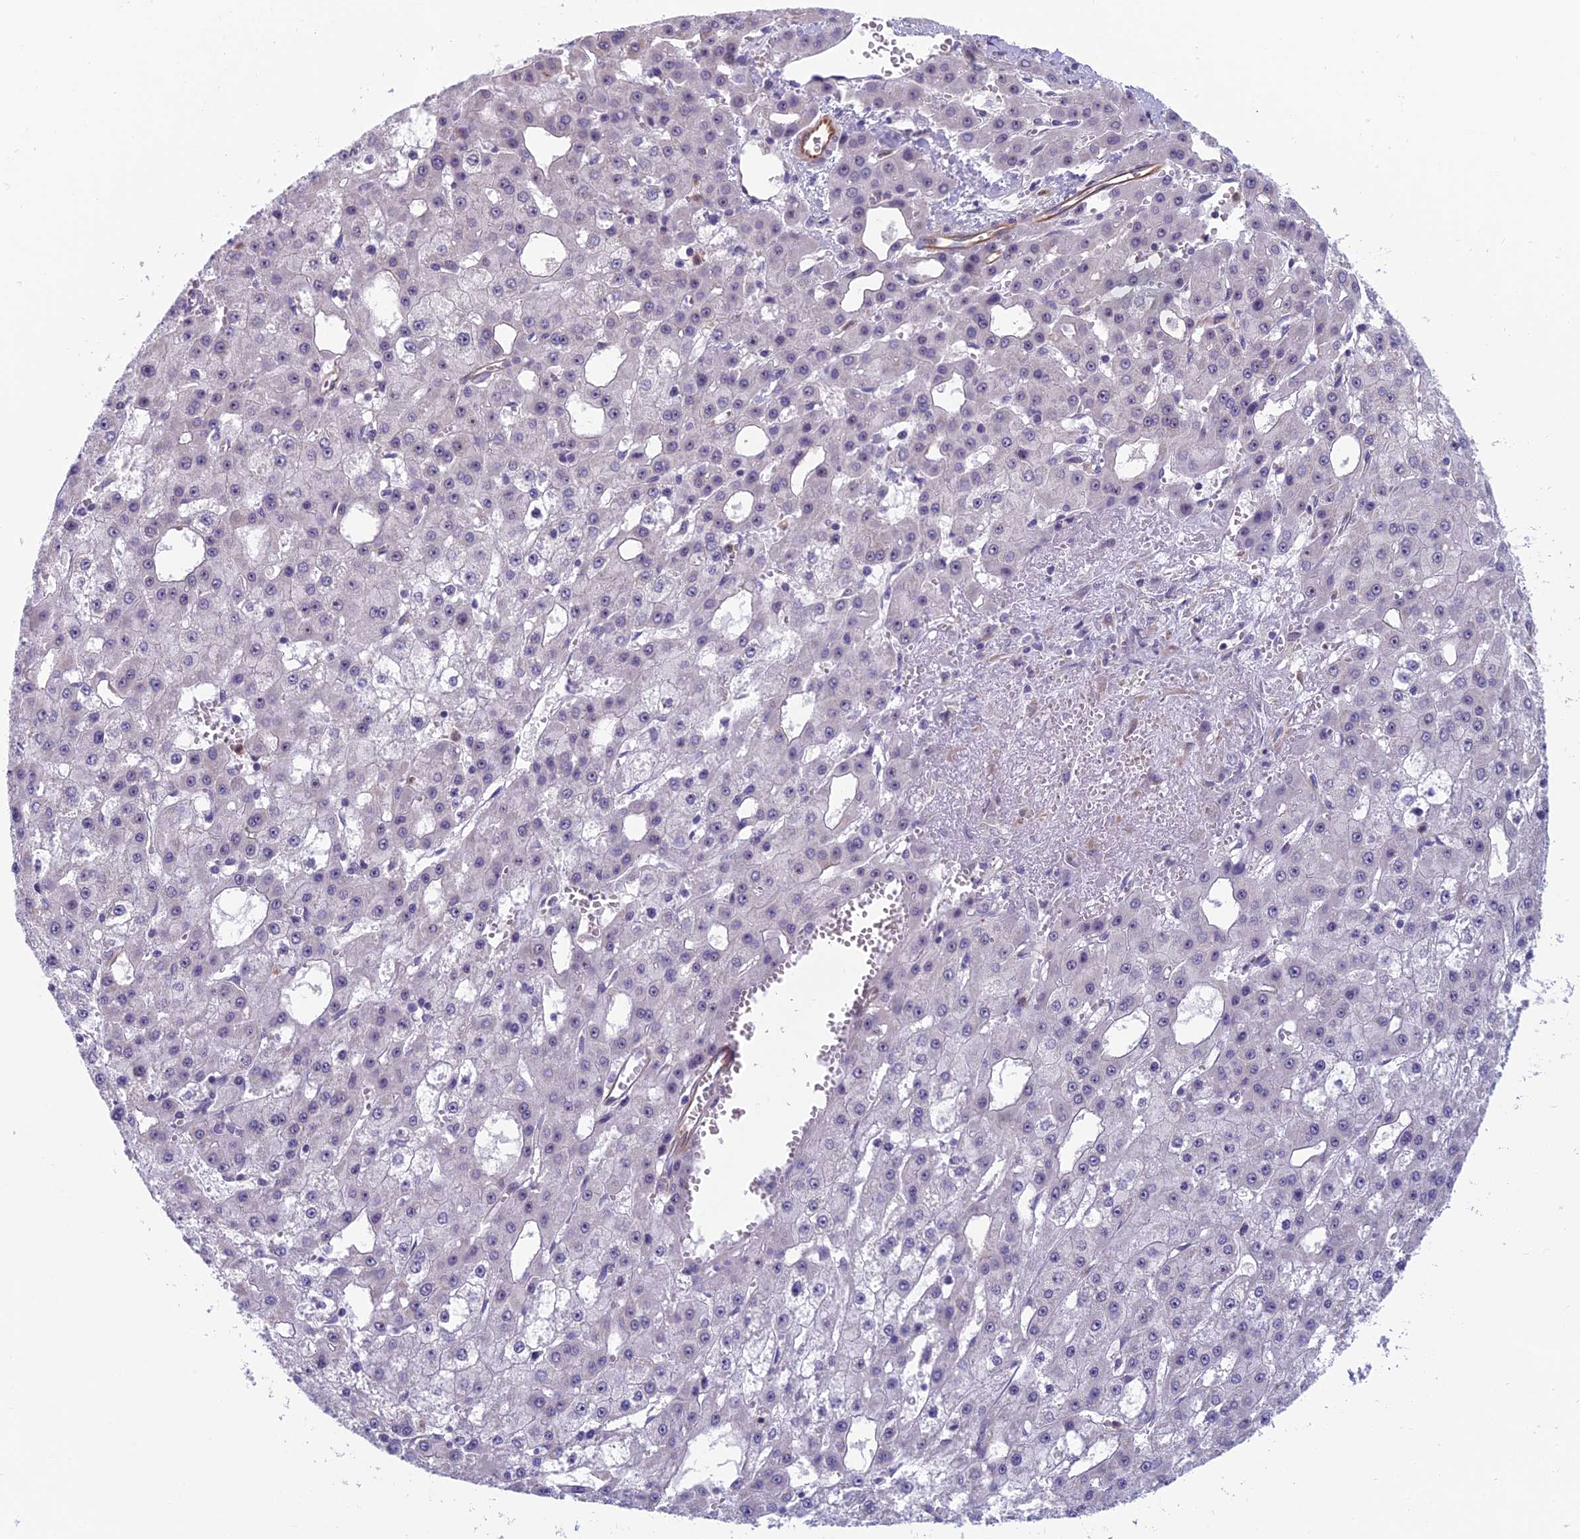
{"staining": {"intensity": "negative", "quantity": "none", "location": "none"}, "tissue": "liver cancer", "cell_type": "Tumor cells", "image_type": "cancer", "snomed": [{"axis": "morphology", "description": "Carcinoma, Hepatocellular, NOS"}, {"axis": "topography", "description": "Liver"}], "caption": "Liver hepatocellular carcinoma was stained to show a protein in brown. There is no significant expression in tumor cells.", "gene": "NOC2L", "patient": {"sex": "male", "age": 47}}